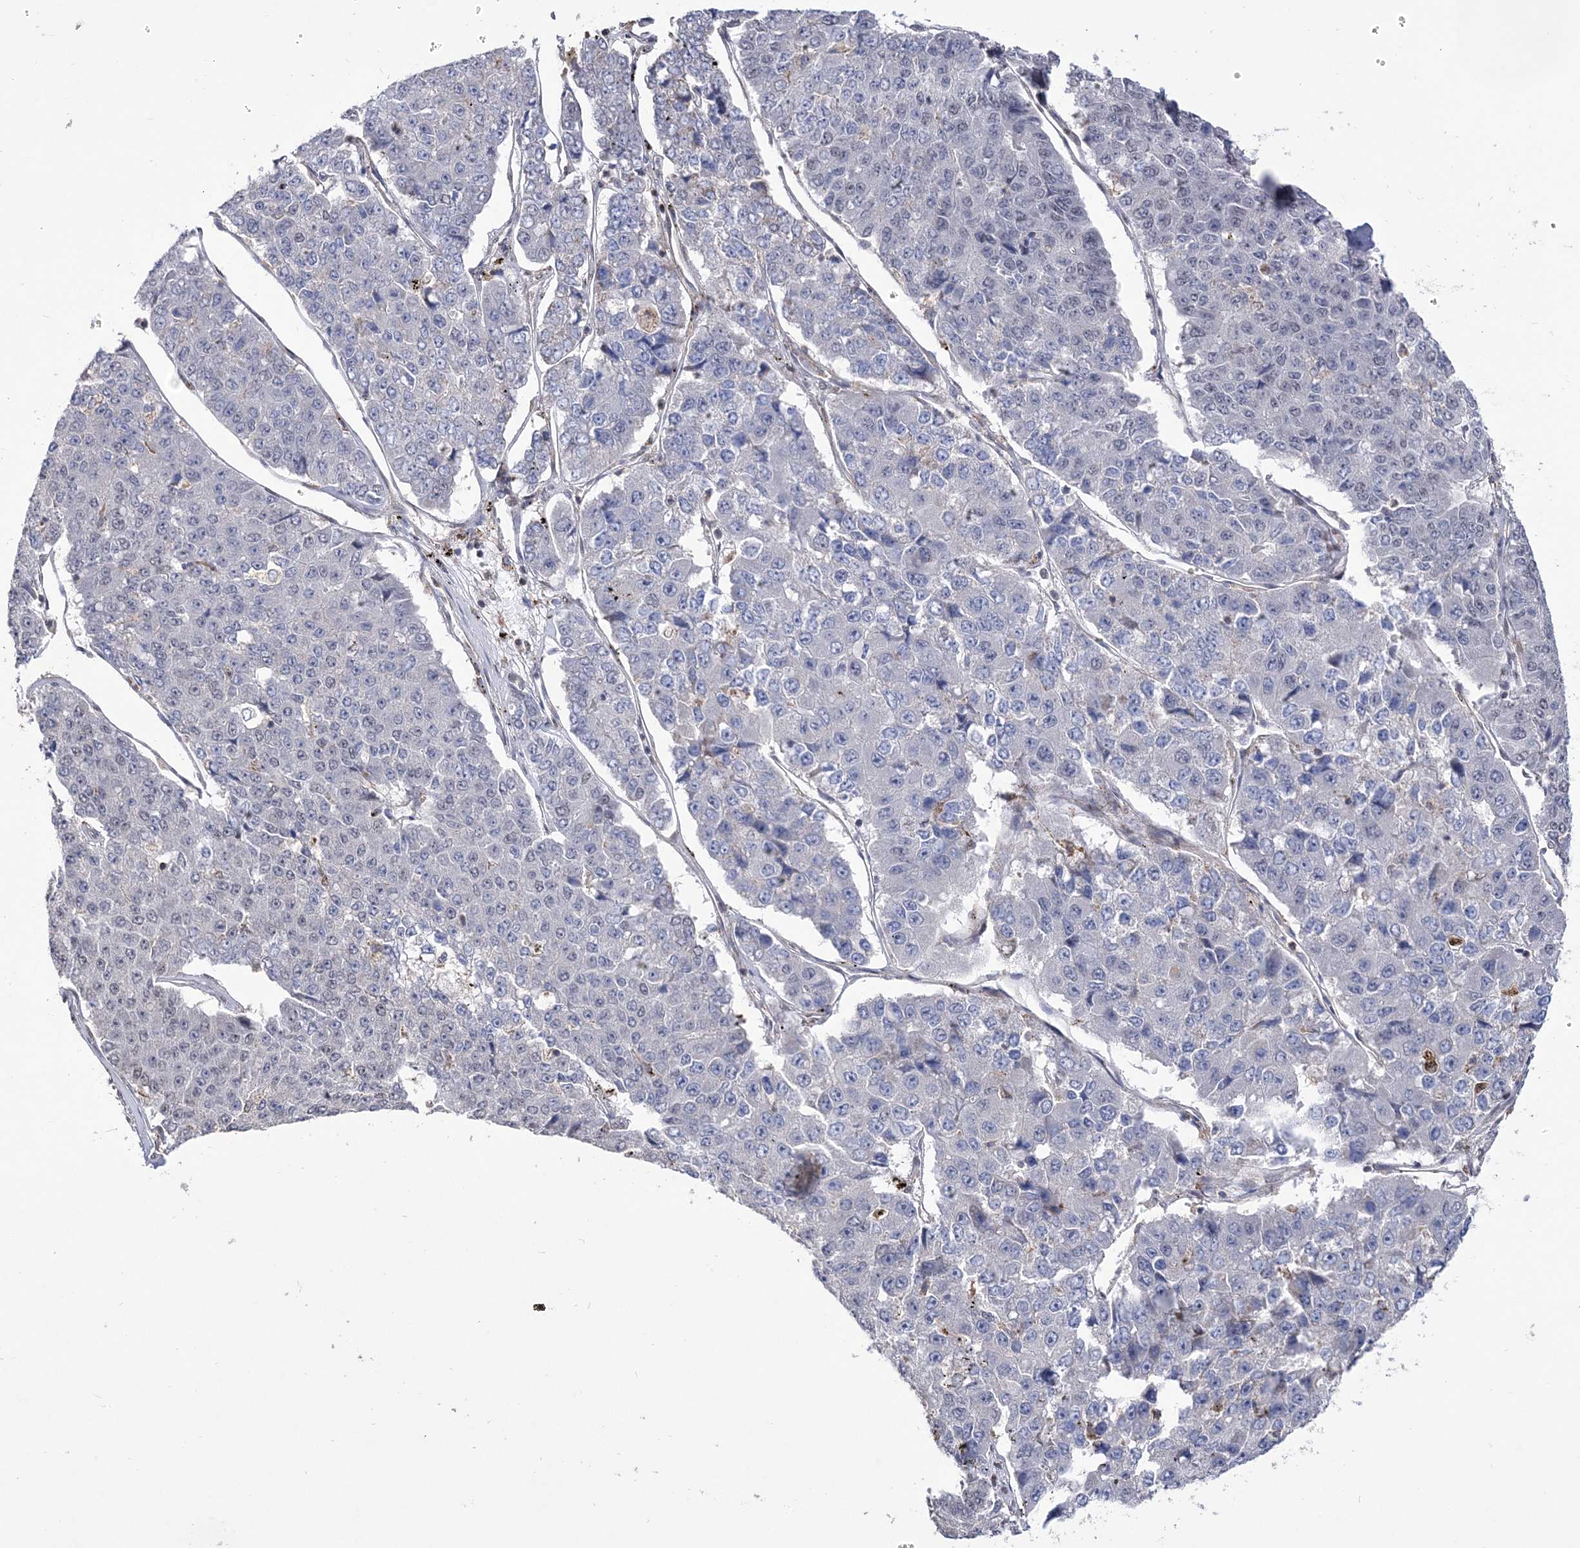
{"staining": {"intensity": "negative", "quantity": "none", "location": "none"}, "tissue": "pancreatic cancer", "cell_type": "Tumor cells", "image_type": "cancer", "snomed": [{"axis": "morphology", "description": "Adenocarcinoma, NOS"}, {"axis": "topography", "description": "Pancreas"}], "caption": "A micrograph of pancreatic adenocarcinoma stained for a protein demonstrates no brown staining in tumor cells. The staining is performed using DAB (3,3'-diaminobenzidine) brown chromogen with nuclei counter-stained in using hematoxylin.", "gene": "BOD1L1", "patient": {"sex": "male", "age": 50}}